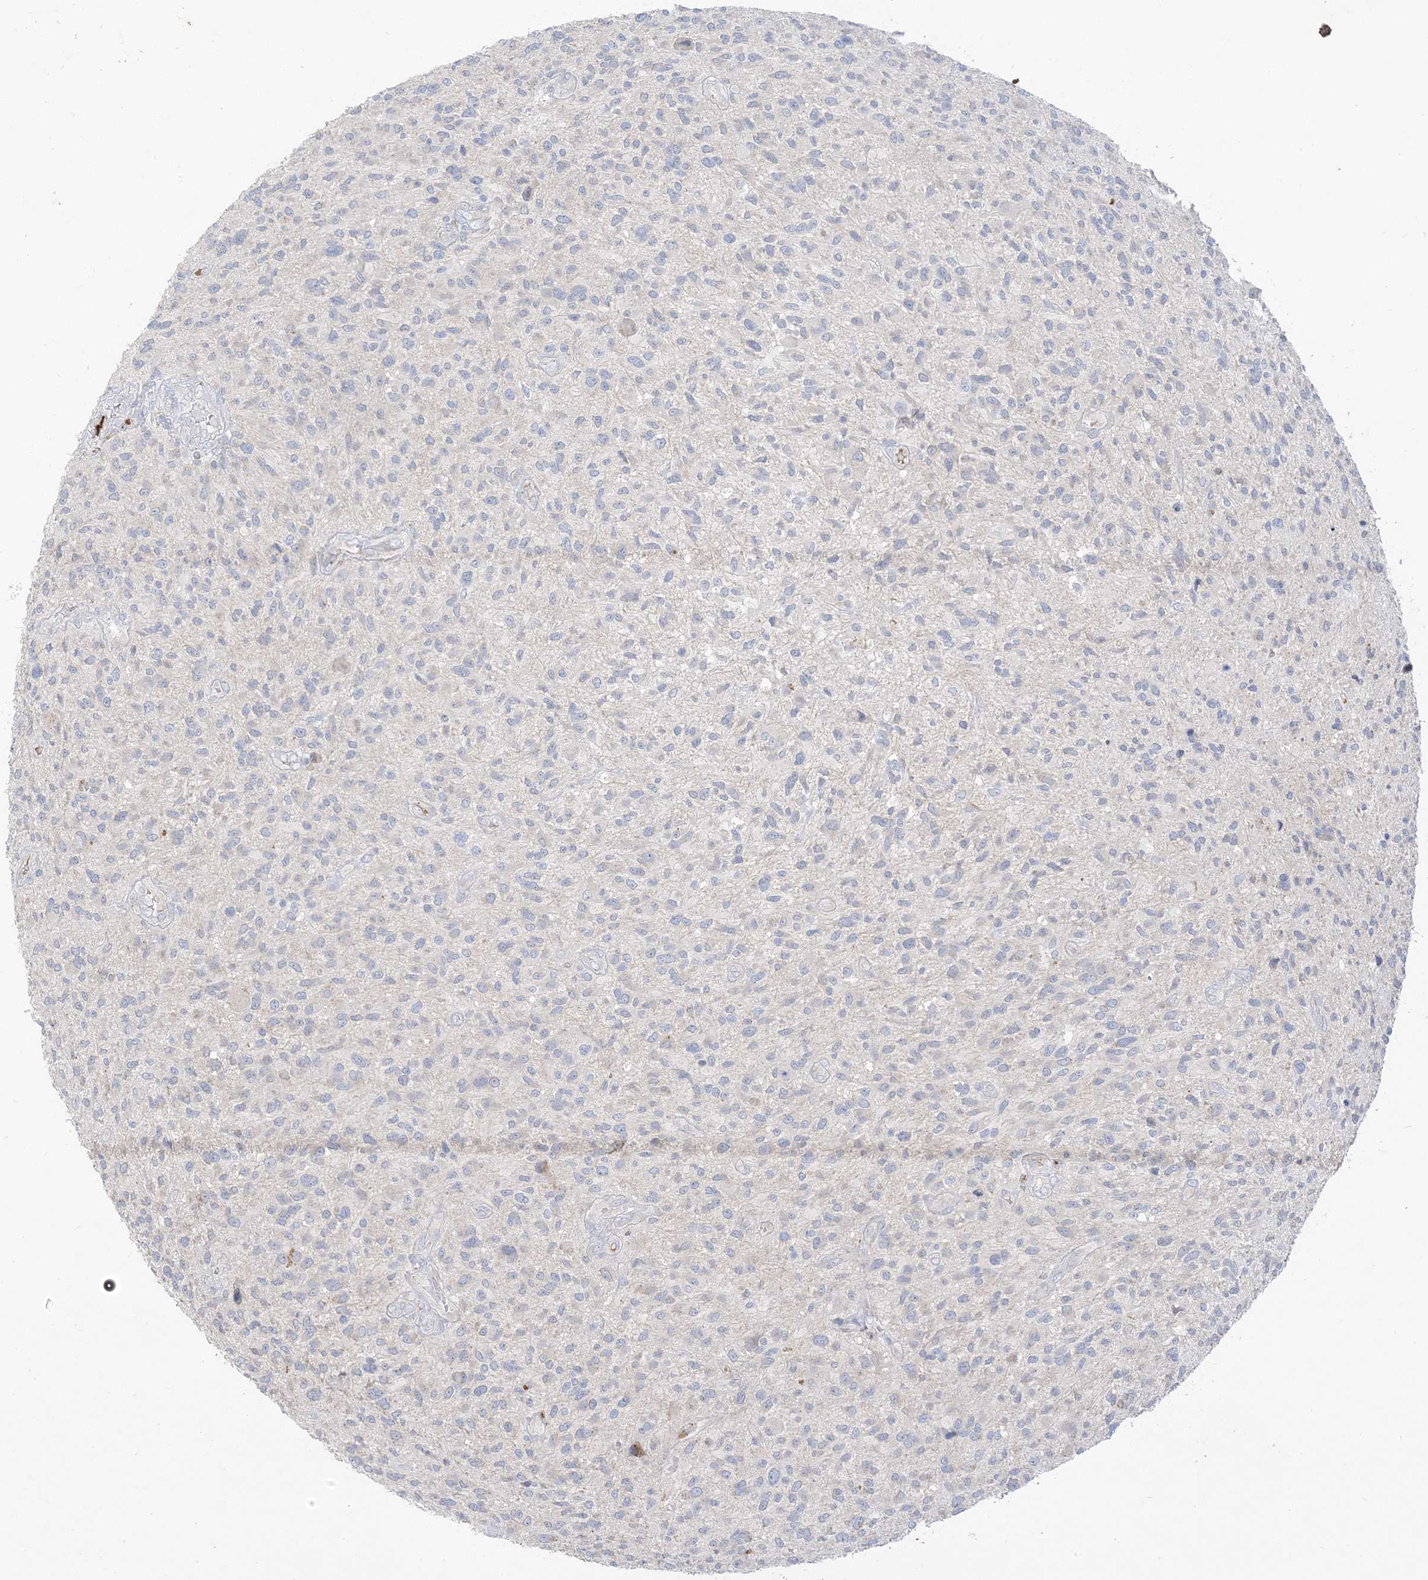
{"staining": {"intensity": "negative", "quantity": "none", "location": "none"}, "tissue": "glioma", "cell_type": "Tumor cells", "image_type": "cancer", "snomed": [{"axis": "morphology", "description": "Glioma, malignant, High grade"}, {"axis": "topography", "description": "Brain"}], "caption": "Immunohistochemistry (IHC) image of human malignant glioma (high-grade) stained for a protein (brown), which demonstrates no expression in tumor cells.", "gene": "DPP9", "patient": {"sex": "male", "age": 47}}